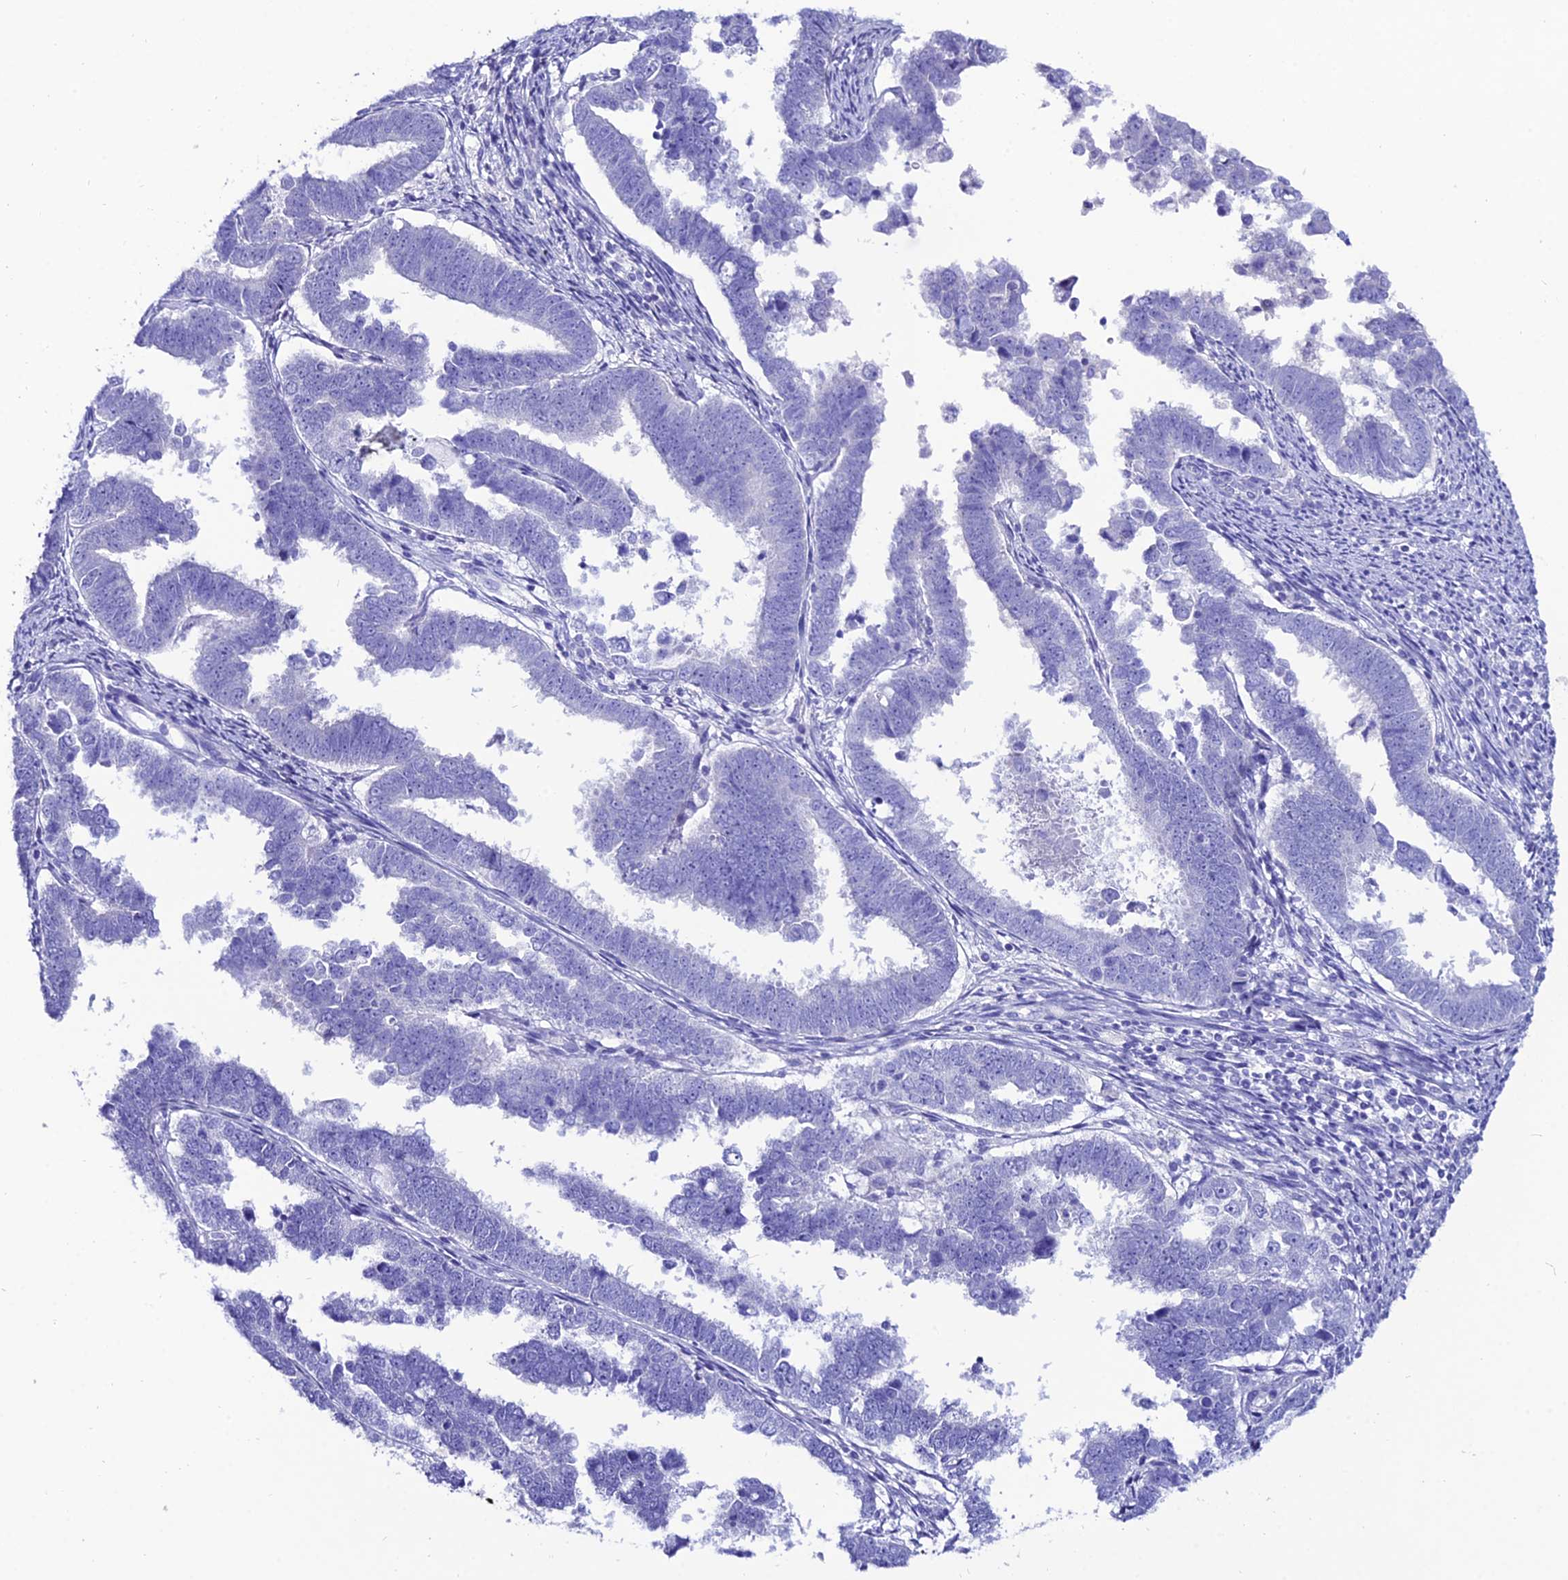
{"staining": {"intensity": "negative", "quantity": "none", "location": "none"}, "tissue": "endometrial cancer", "cell_type": "Tumor cells", "image_type": "cancer", "snomed": [{"axis": "morphology", "description": "Adenocarcinoma, NOS"}, {"axis": "topography", "description": "Endometrium"}], "caption": "A high-resolution micrograph shows immunohistochemistry (IHC) staining of endometrial cancer, which shows no significant staining in tumor cells. The staining was performed using DAB to visualize the protein expression in brown, while the nuclei were stained in blue with hematoxylin (Magnification: 20x).", "gene": "OR4D5", "patient": {"sex": "female", "age": 75}}